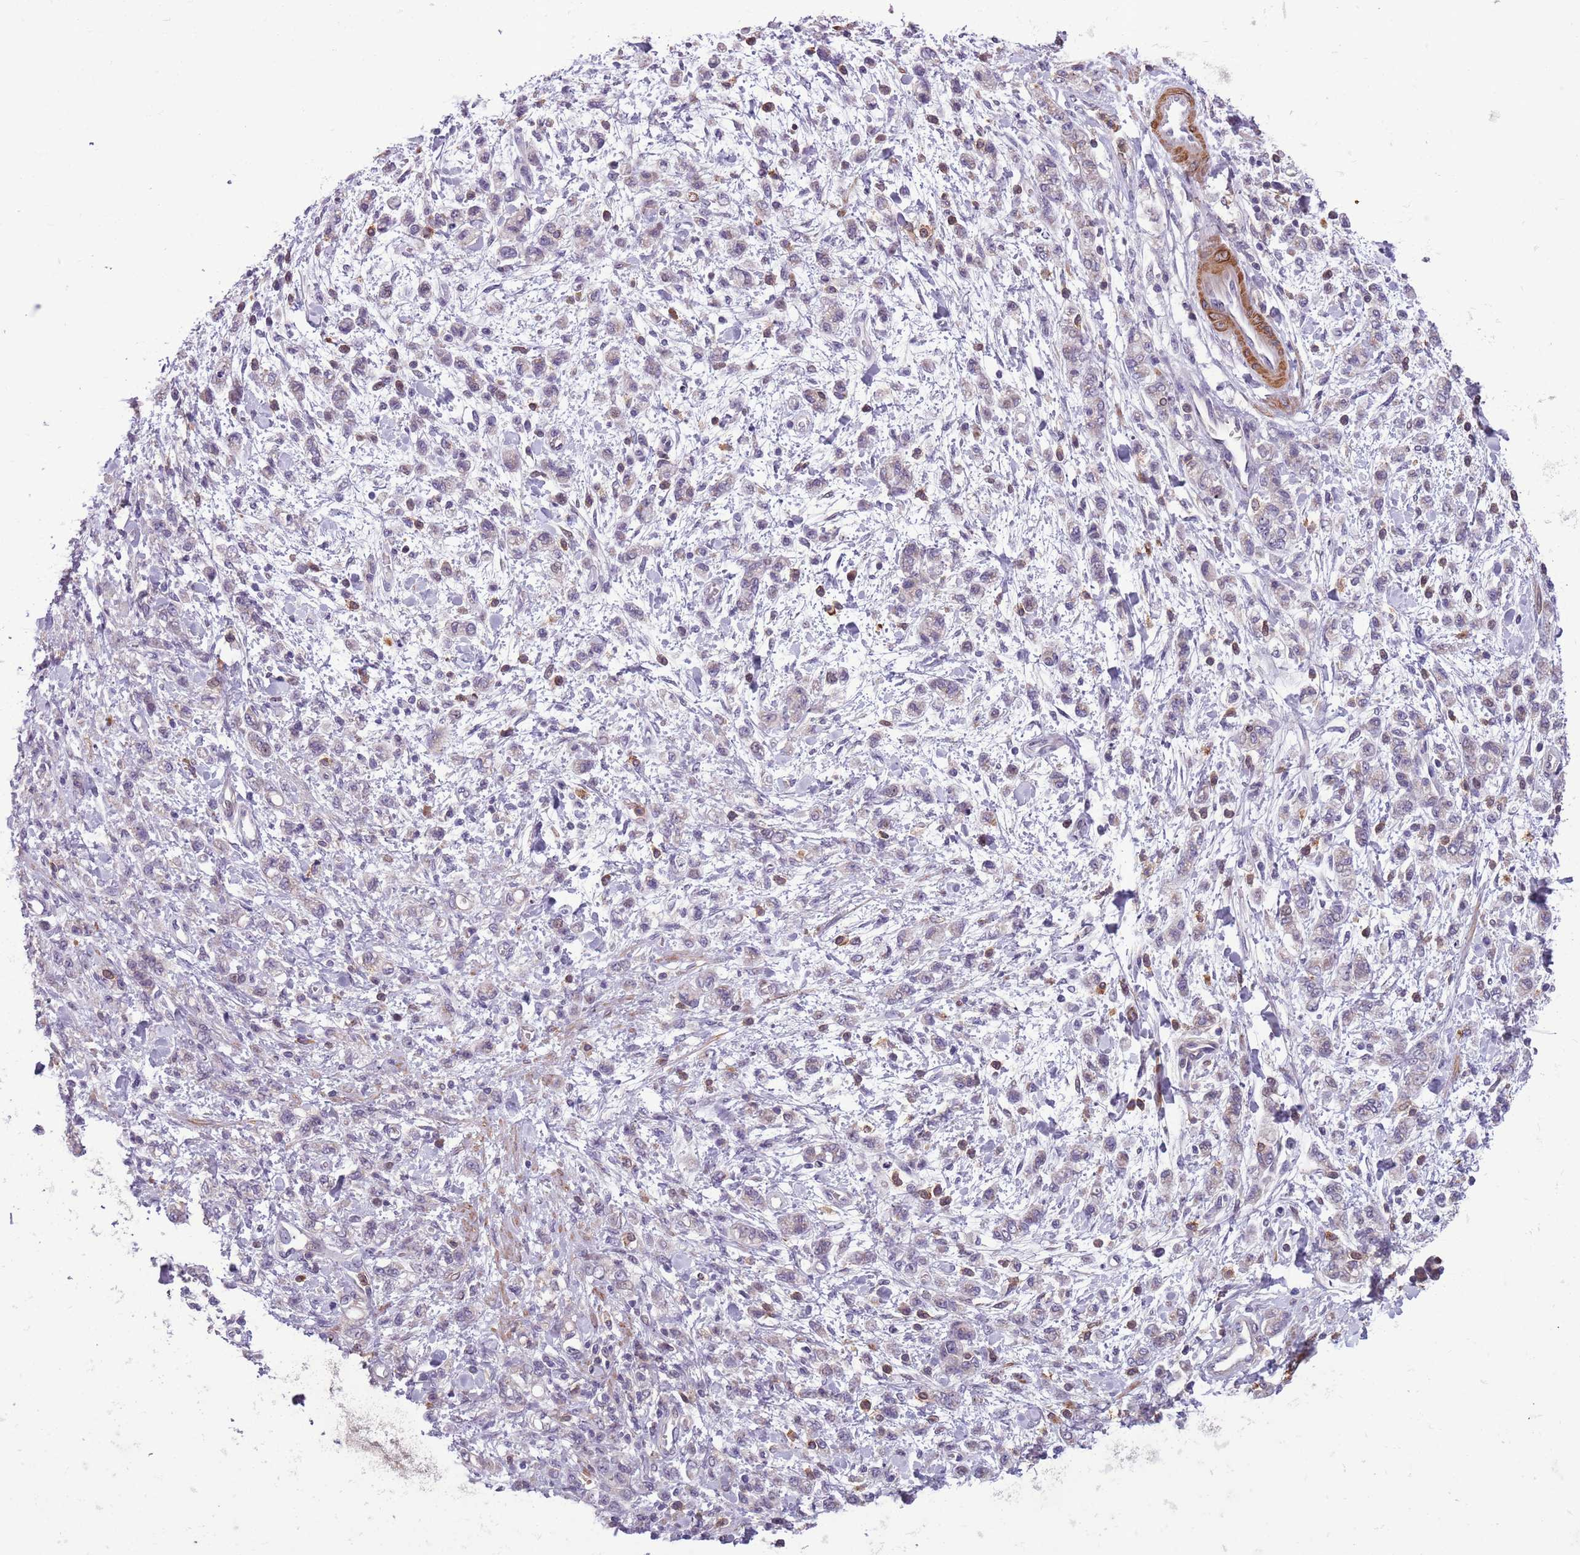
{"staining": {"intensity": "negative", "quantity": "none", "location": "none"}, "tissue": "stomach cancer", "cell_type": "Tumor cells", "image_type": "cancer", "snomed": [{"axis": "morphology", "description": "Adenocarcinoma, NOS"}, {"axis": "topography", "description": "Stomach"}], "caption": "Immunohistochemistry of stomach cancer reveals no positivity in tumor cells.", "gene": "JAML", "patient": {"sex": "male", "age": 77}}